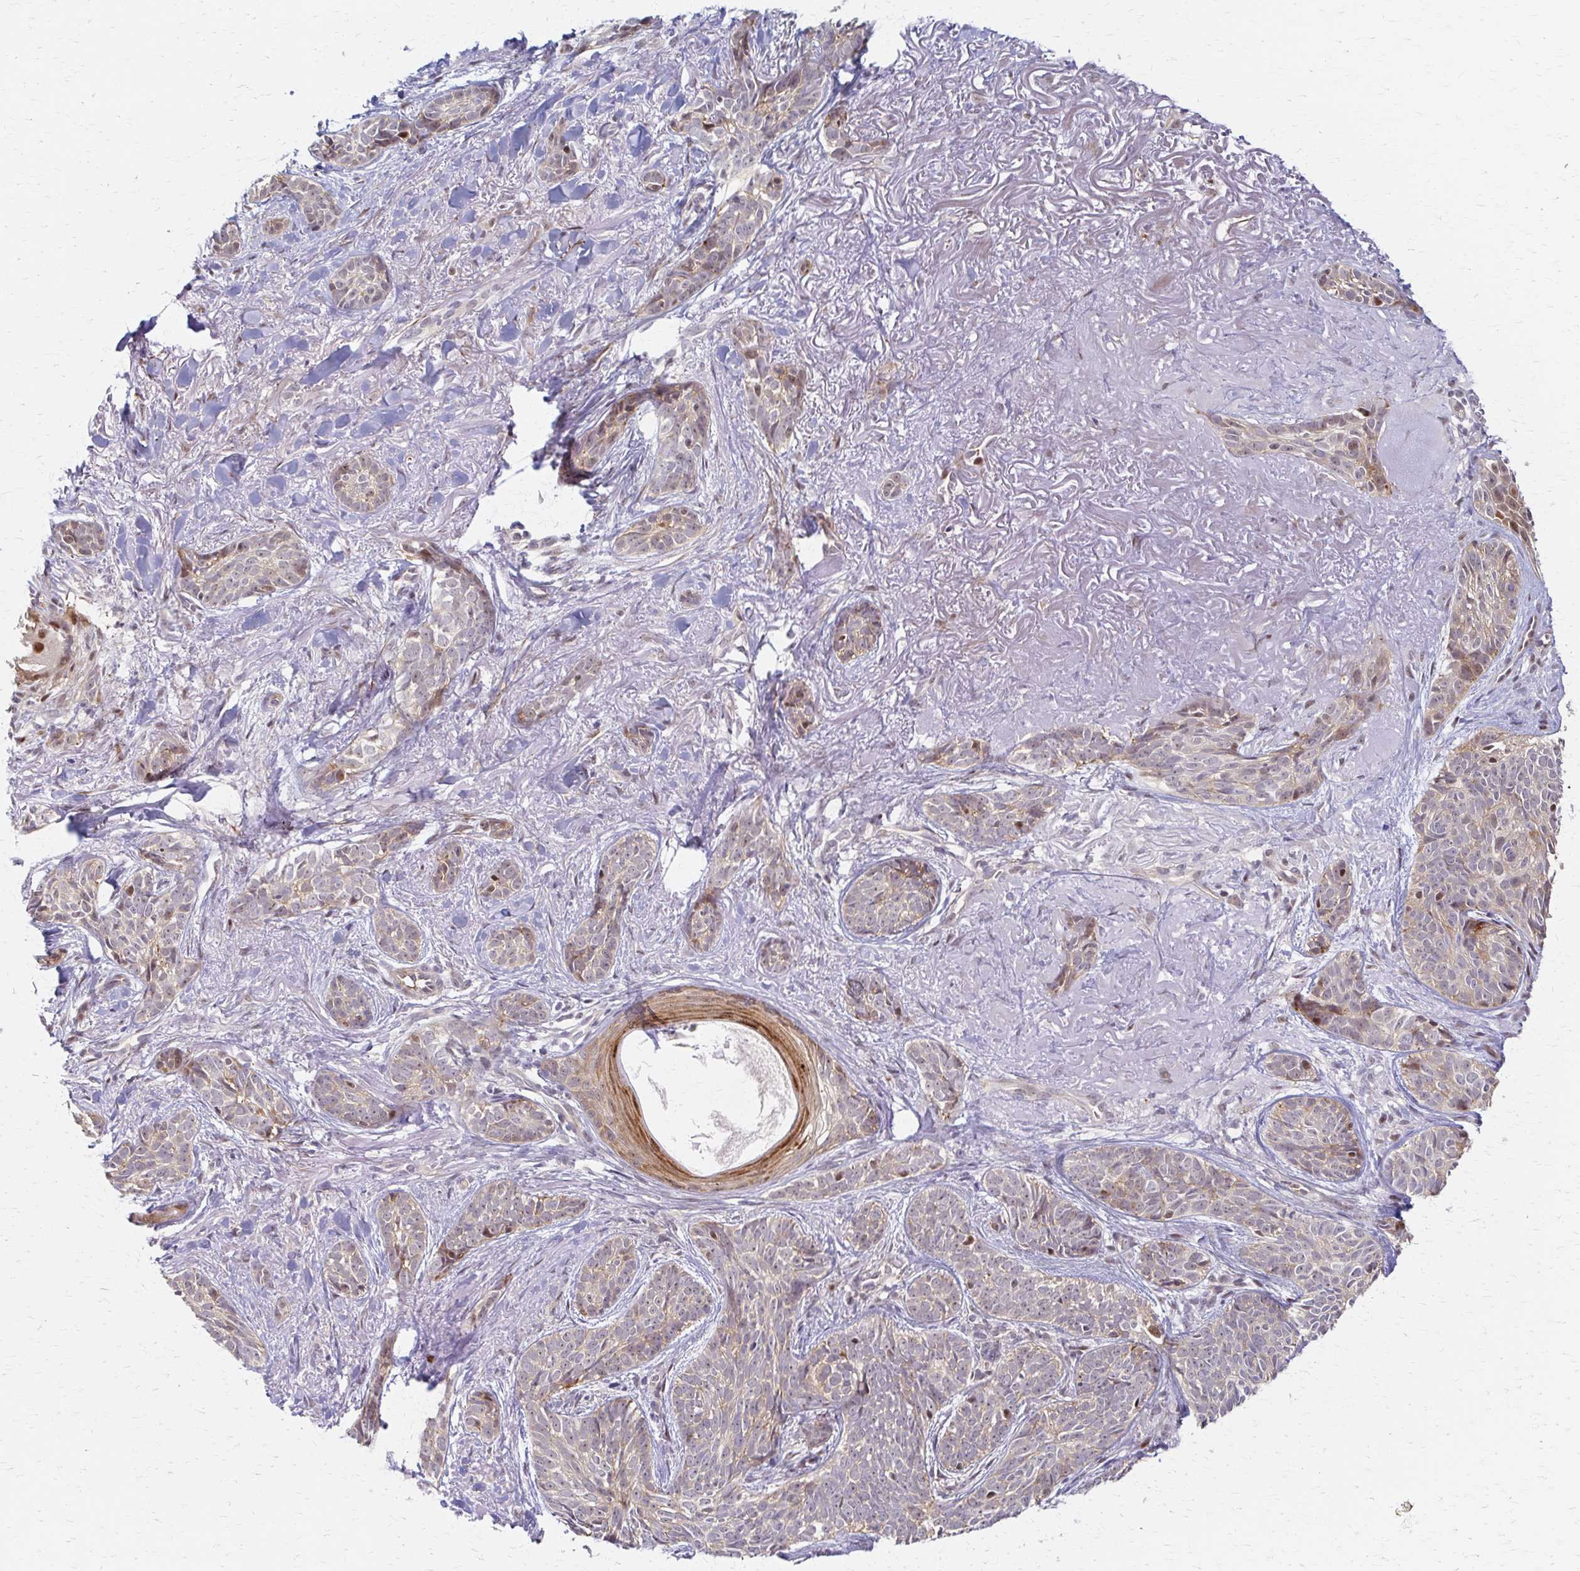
{"staining": {"intensity": "weak", "quantity": "25%-75%", "location": "cytoplasmic/membranous"}, "tissue": "skin cancer", "cell_type": "Tumor cells", "image_type": "cancer", "snomed": [{"axis": "morphology", "description": "Basal cell carcinoma"}, {"axis": "morphology", "description": "BCC, high aggressive"}, {"axis": "topography", "description": "Skin"}], "caption": "A low amount of weak cytoplasmic/membranous positivity is appreciated in approximately 25%-75% of tumor cells in skin cancer tissue. The protein of interest is shown in brown color, while the nuclei are stained blue.", "gene": "PSMD7", "patient": {"sex": "female", "age": 79}}